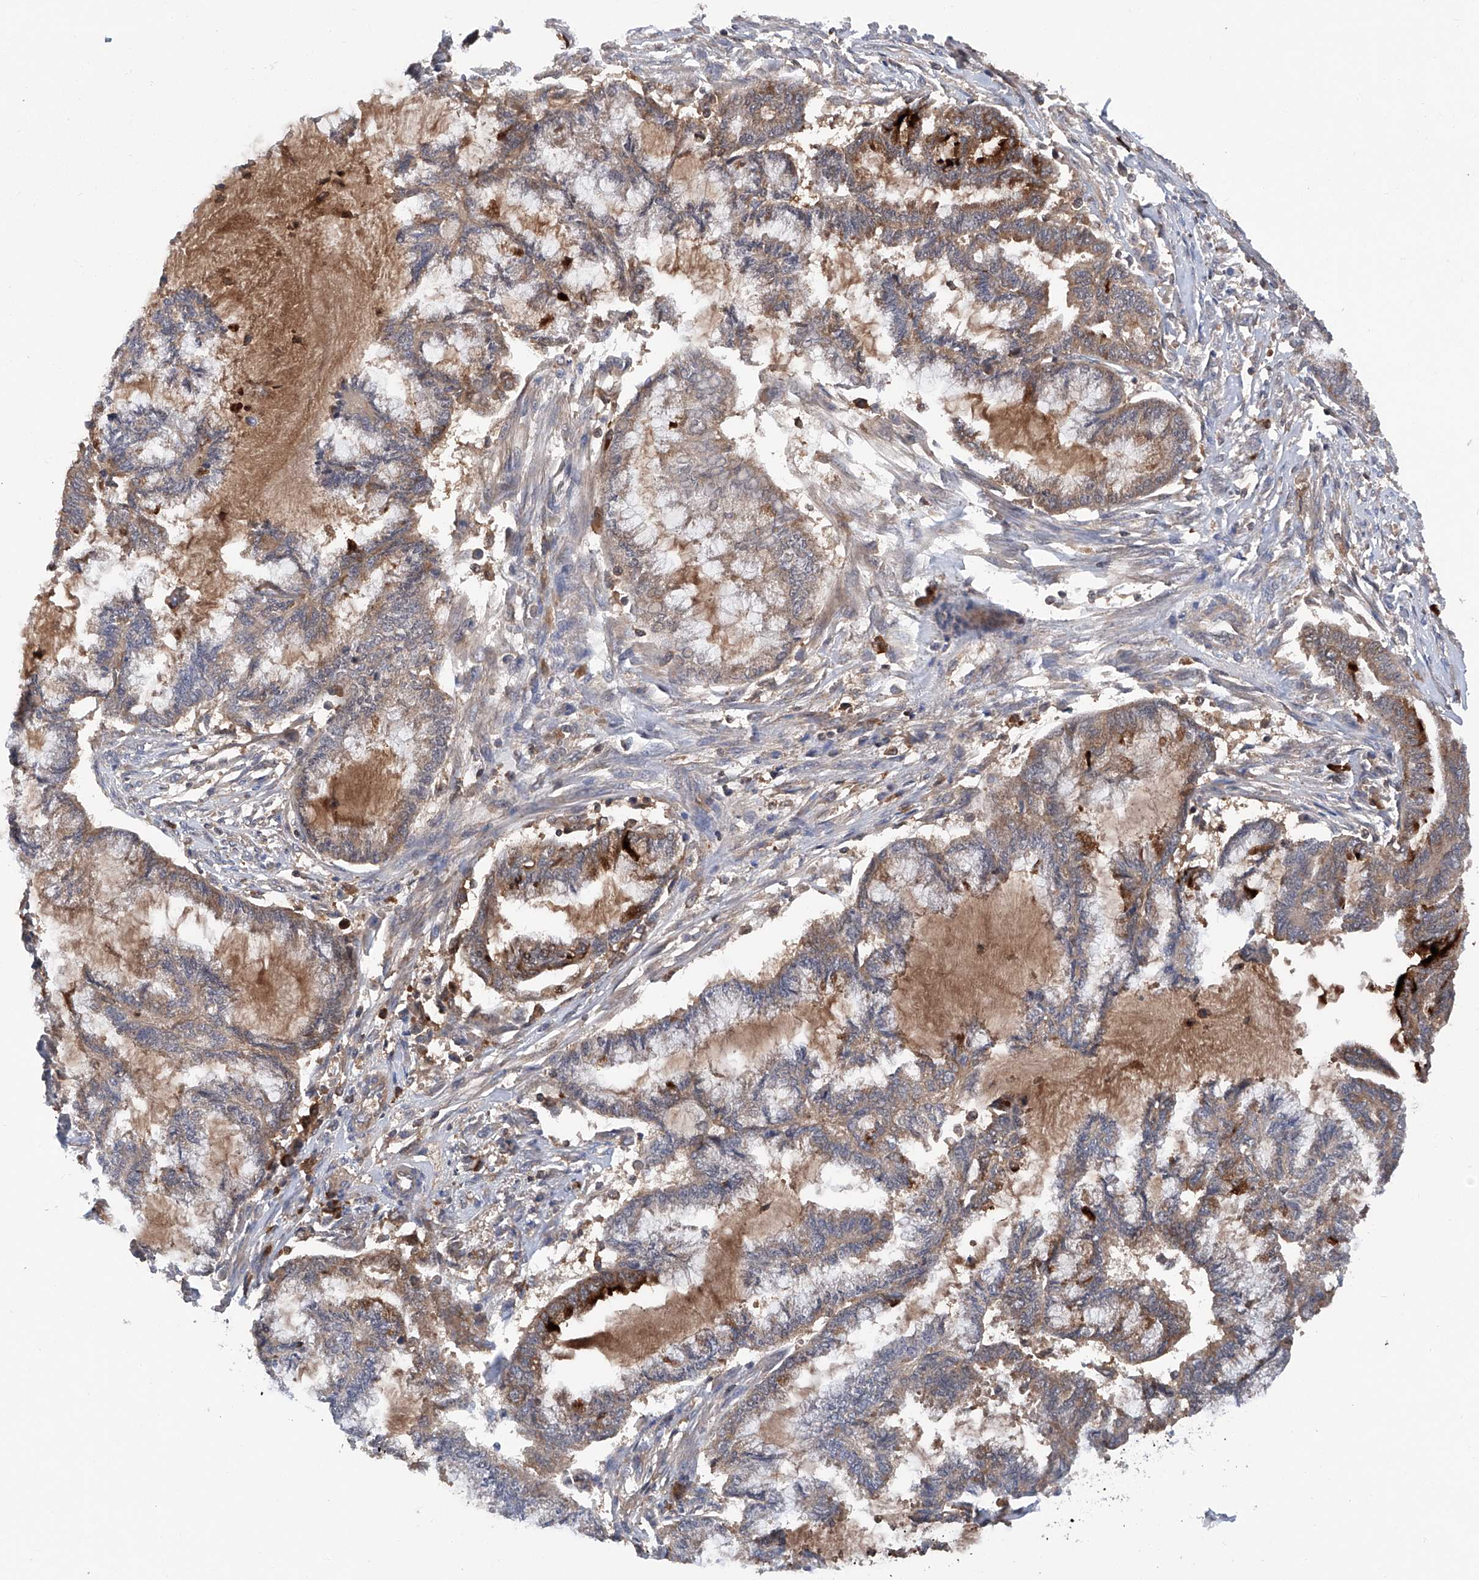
{"staining": {"intensity": "moderate", "quantity": "25%-75%", "location": "cytoplasmic/membranous"}, "tissue": "endometrial cancer", "cell_type": "Tumor cells", "image_type": "cancer", "snomed": [{"axis": "morphology", "description": "Adenocarcinoma, NOS"}, {"axis": "topography", "description": "Endometrium"}], "caption": "IHC photomicrograph of neoplastic tissue: adenocarcinoma (endometrial) stained using immunohistochemistry demonstrates medium levels of moderate protein expression localized specifically in the cytoplasmic/membranous of tumor cells, appearing as a cytoplasmic/membranous brown color.", "gene": "ASCC3", "patient": {"sex": "female", "age": 86}}